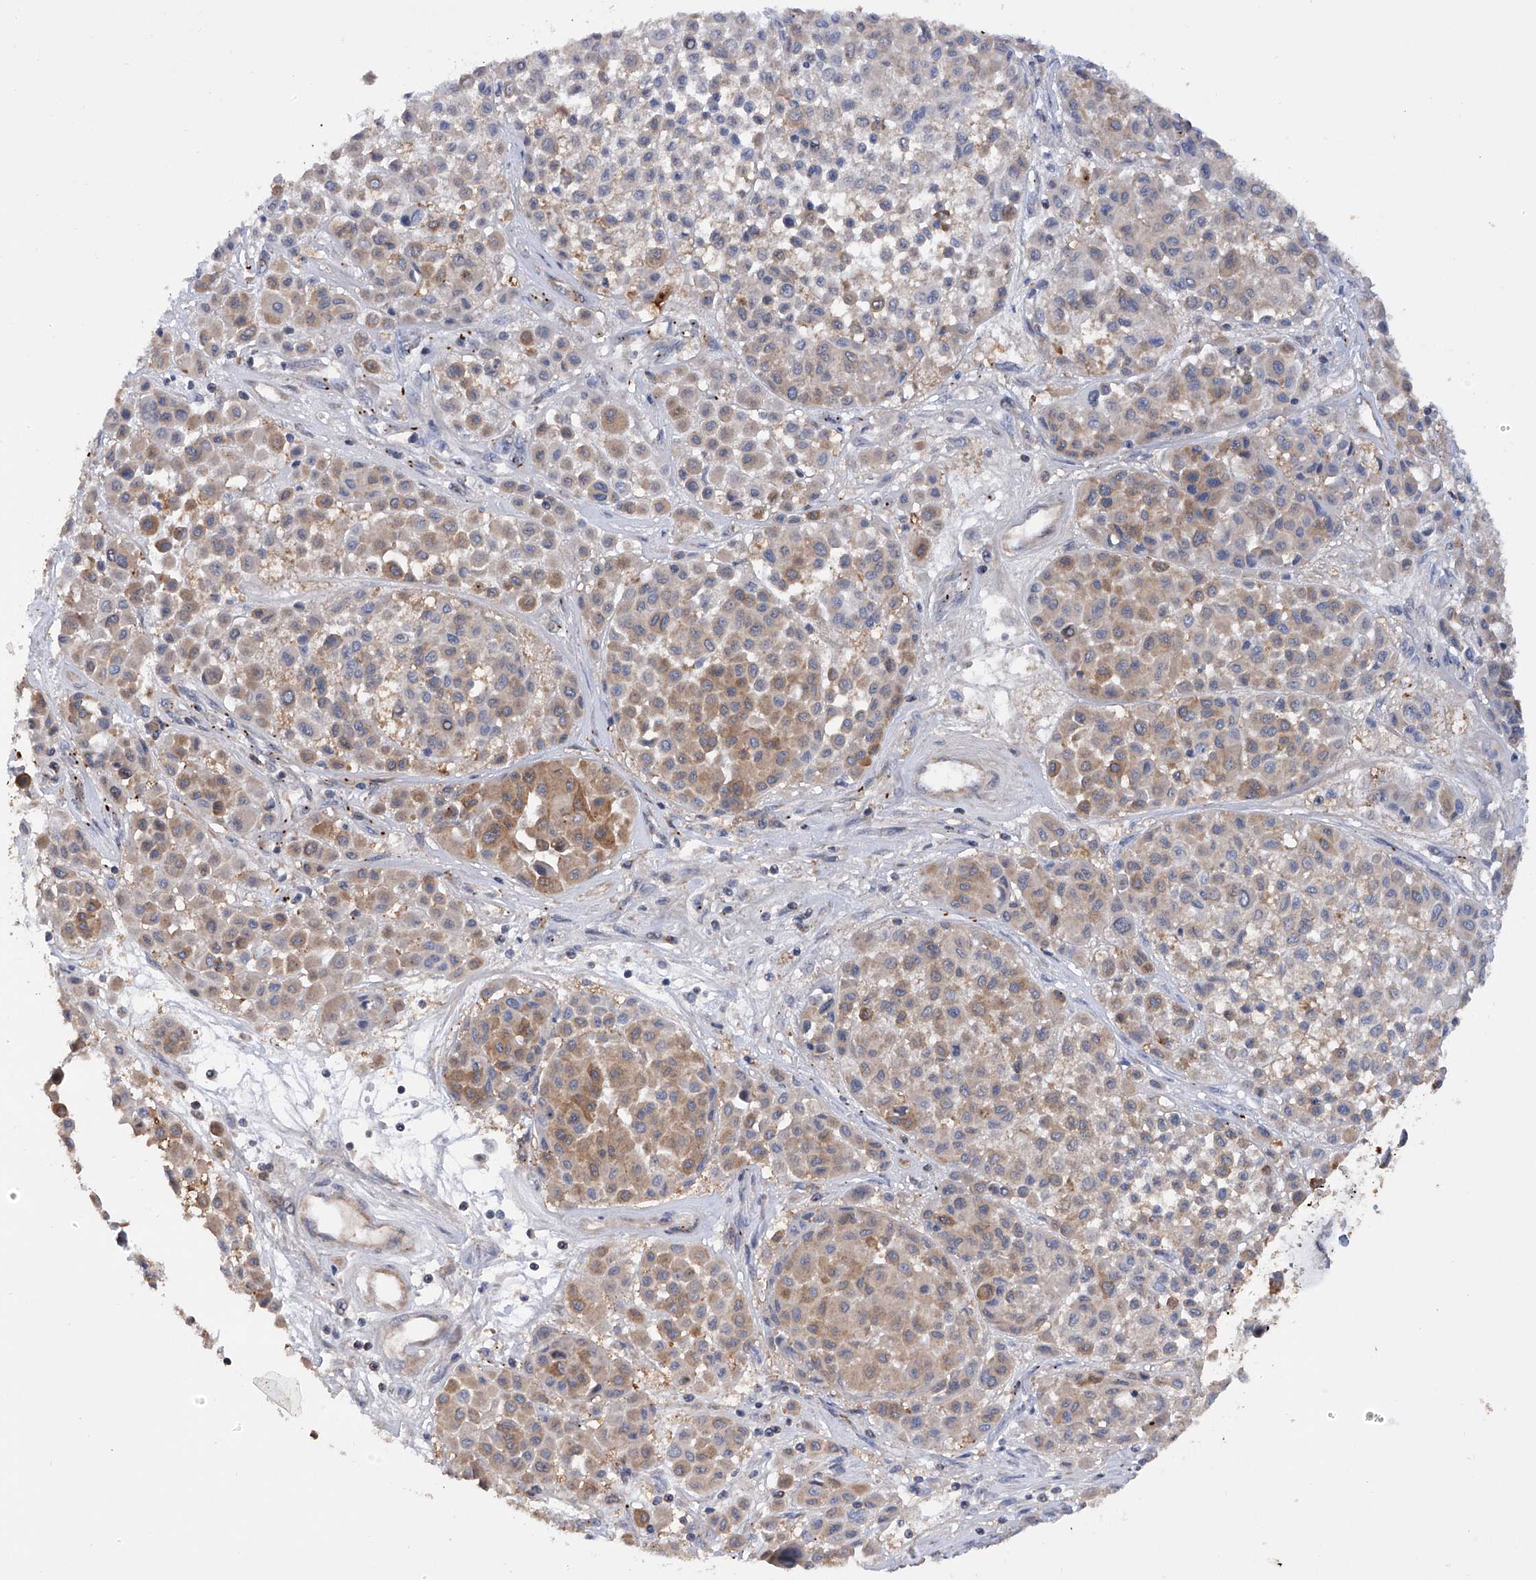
{"staining": {"intensity": "moderate", "quantity": "25%-75%", "location": "cytoplasmic/membranous"}, "tissue": "melanoma", "cell_type": "Tumor cells", "image_type": "cancer", "snomed": [{"axis": "morphology", "description": "Malignant melanoma, Metastatic site"}, {"axis": "topography", "description": "Soft tissue"}], "caption": "Immunohistochemistry image of neoplastic tissue: human melanoma stained using immunohistochemistry (IHC) reveals medium levels of moderate protein expression localized specifically in the cytoplasmic/membranous of tumor cells, appearing as a cytoplasmic/membranous brown color.", "gene": "NUDT17", "patient": {"sex": "male", "age": 41}}